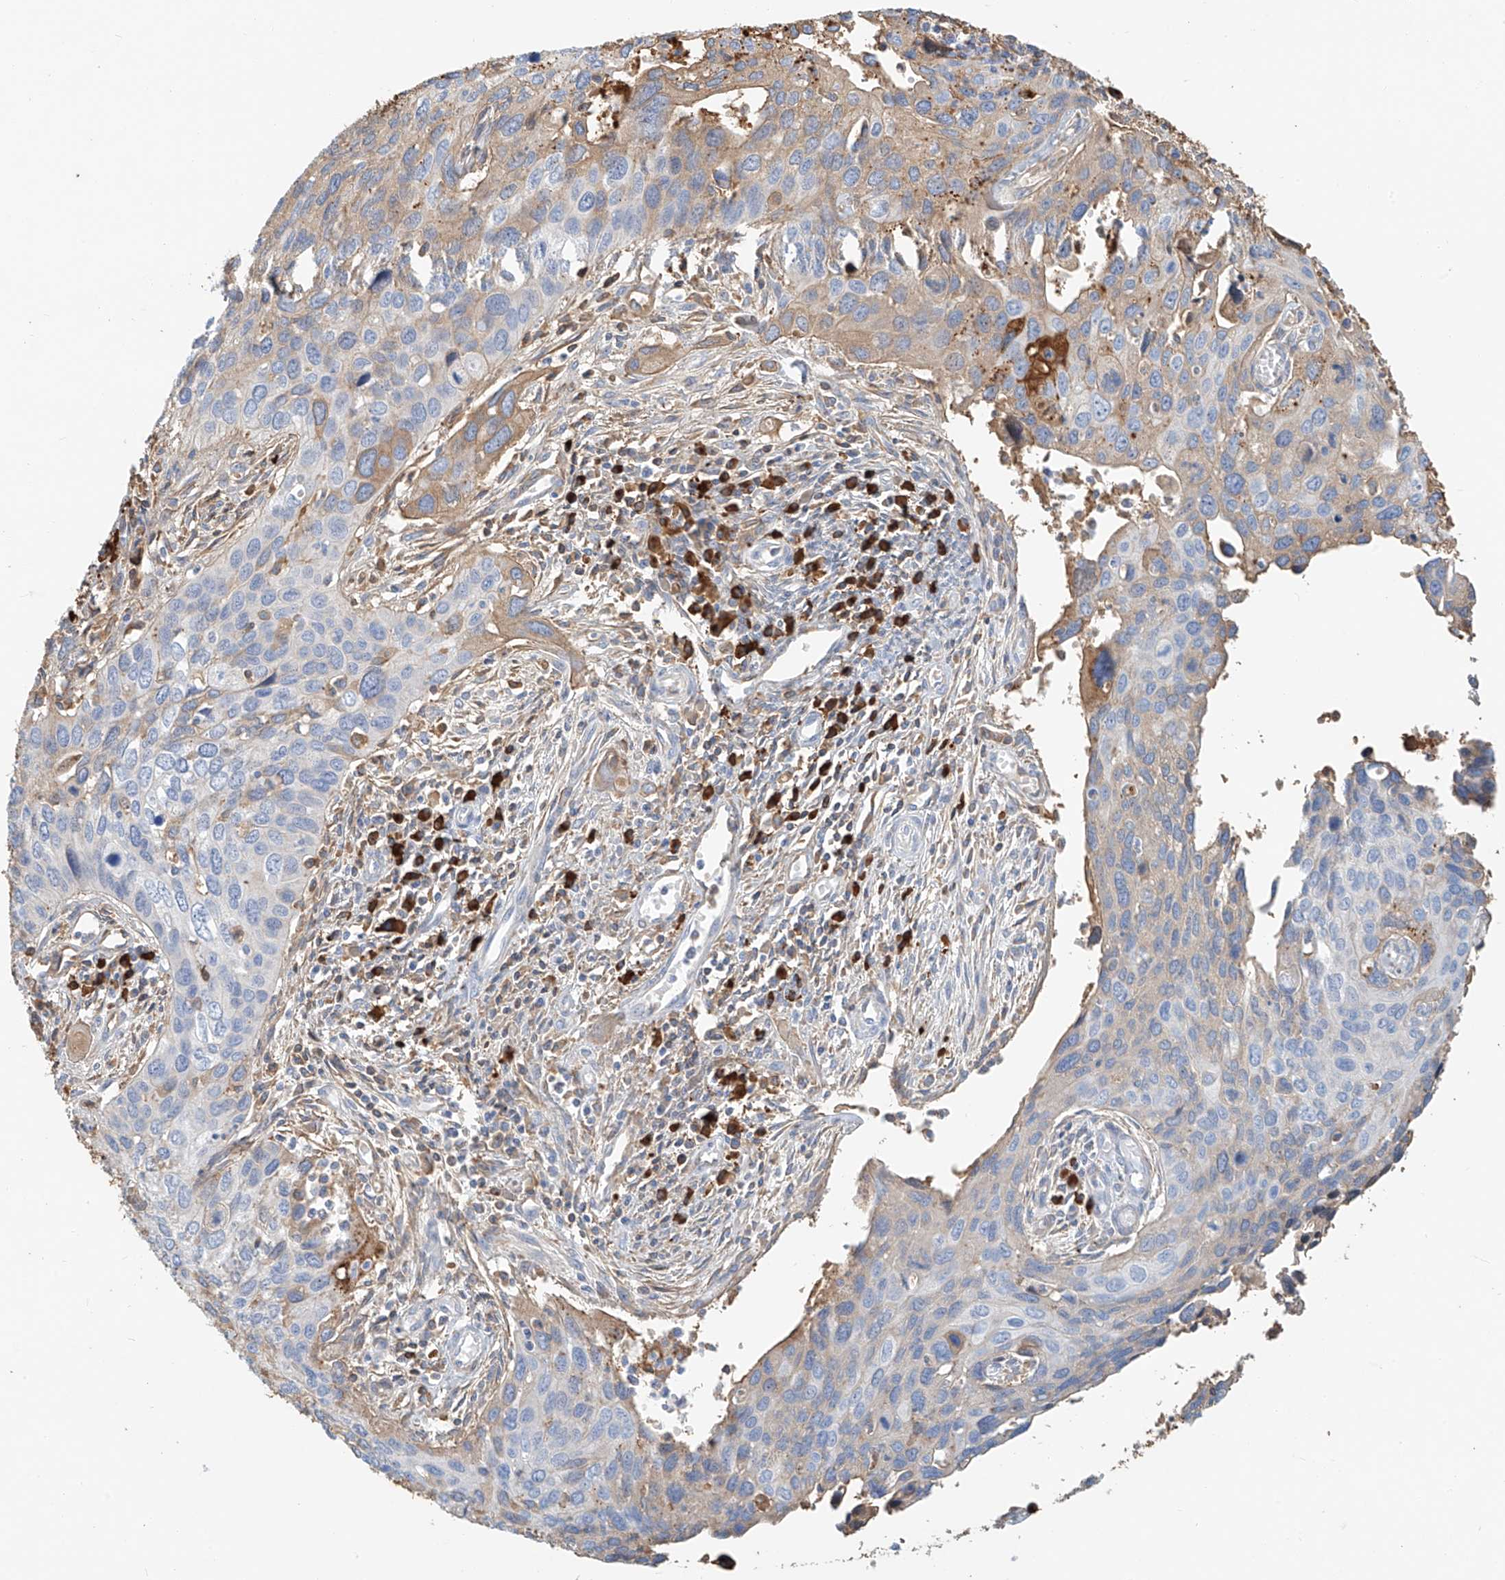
{"staining": {"intensity": "weak", "quantity": "<25%", "location": "cytoplasmic/membranous"}, "tissue": "cervical cancer", "cell_type": "Tumor cells", "image_type": "cancer", "snomed": [{"axis": "morphology", "description": "Squamous cell carcinoma, NOS"}, {"axis": "topography", "description": "Cervix"}], "caption": "Image shows no protein staining in tumor cells of cervical squamous cell carcinoma tissue.", "gene": "ZFP30", "patient": {"sex": "female", "age": 55}}